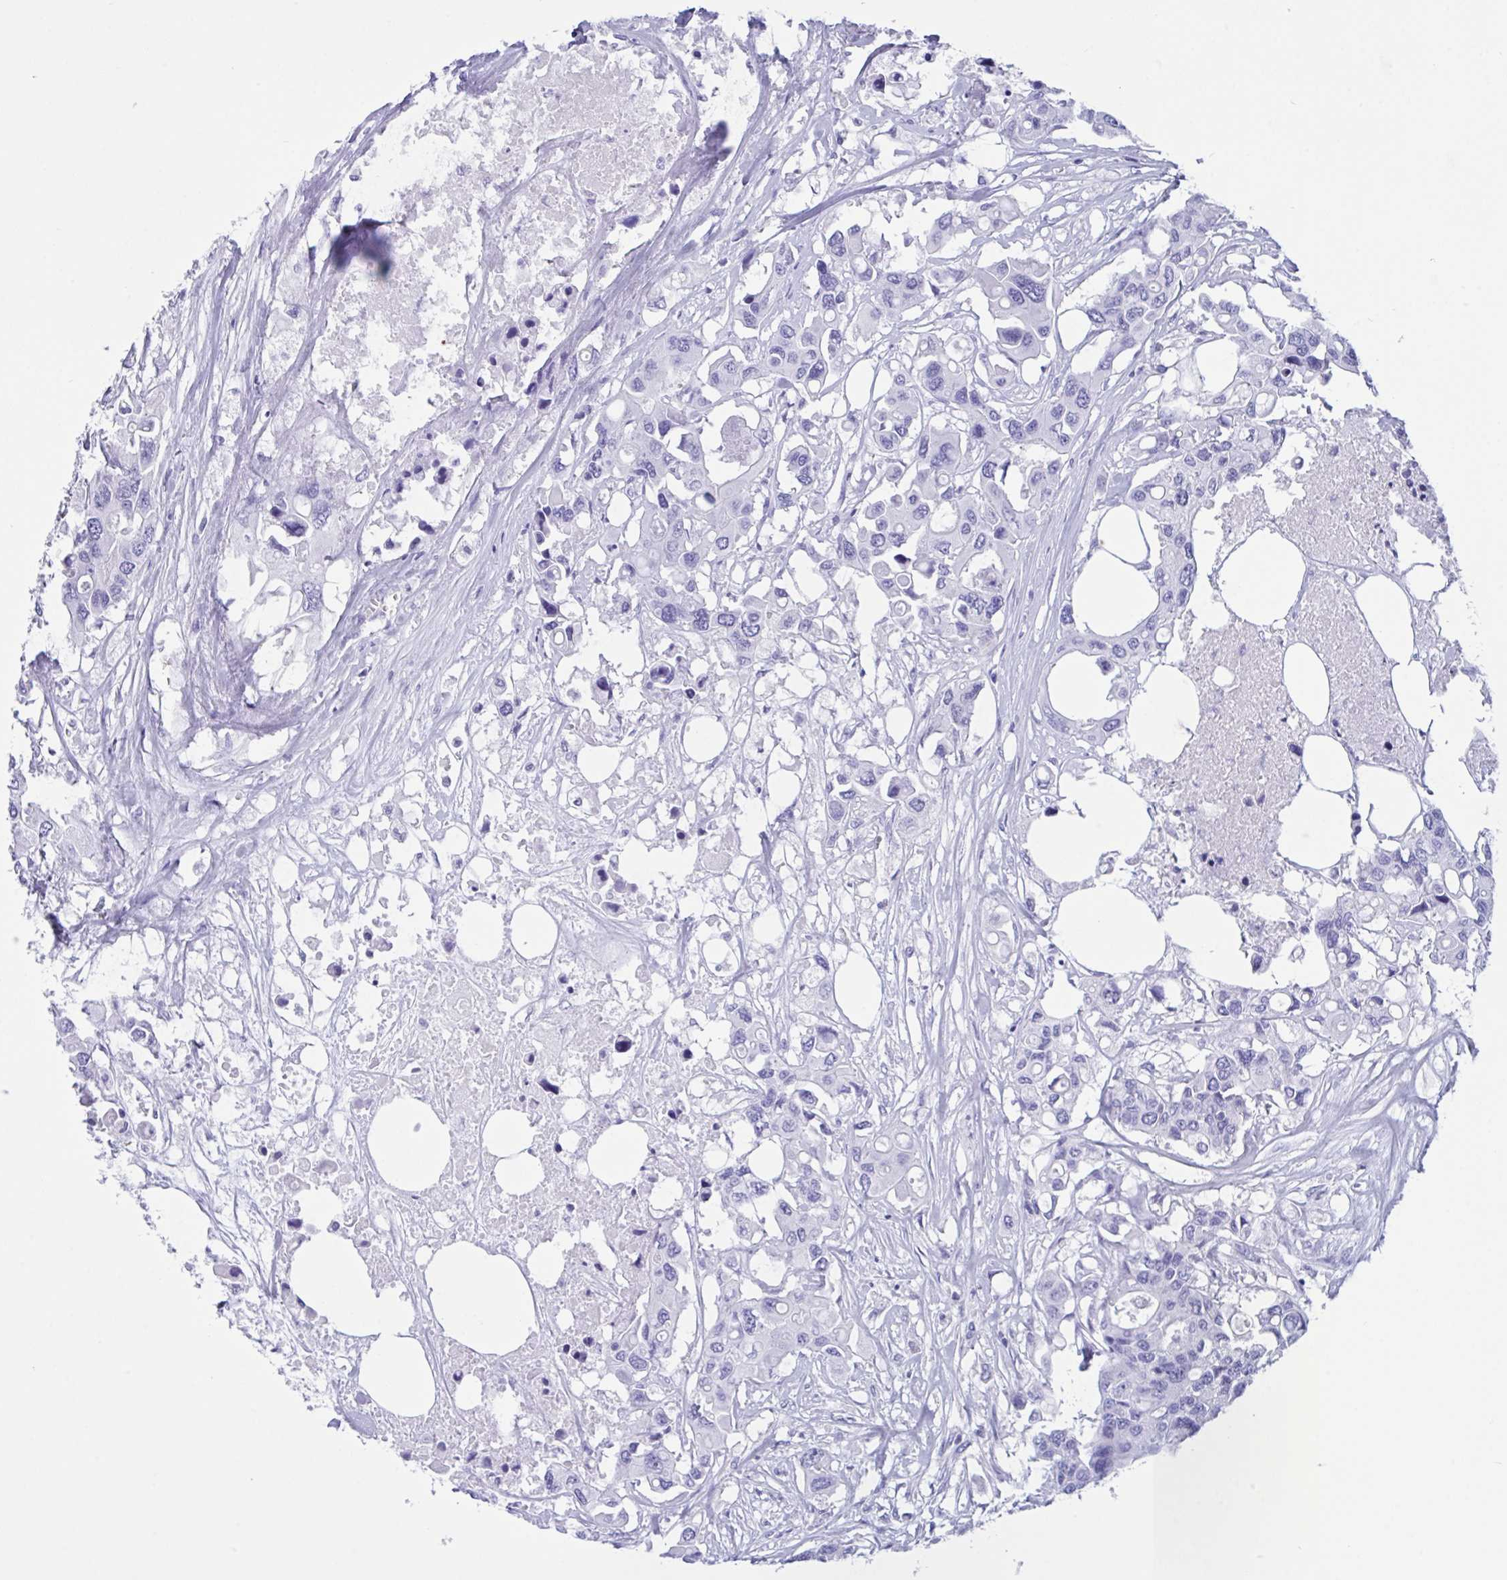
{"staining": {"intensity": "negative", "quantity": "none", "location": "none"}, "tissue": "colorectal cancer", "cell_type": "Tumor cells", "image_type": "cancer", "snomed": [{"axis": "morphology", "description": "Adenocarcinoma, NOS"}, {"axis": "topography", "description": "Colon"}], "caption": "The immunohistochemistry micrograph has no significant positivity in tumor cells of colorectal cancer tissue.", "gene": "ZNF850", "patient": {"sex": "male", "age": 77}}